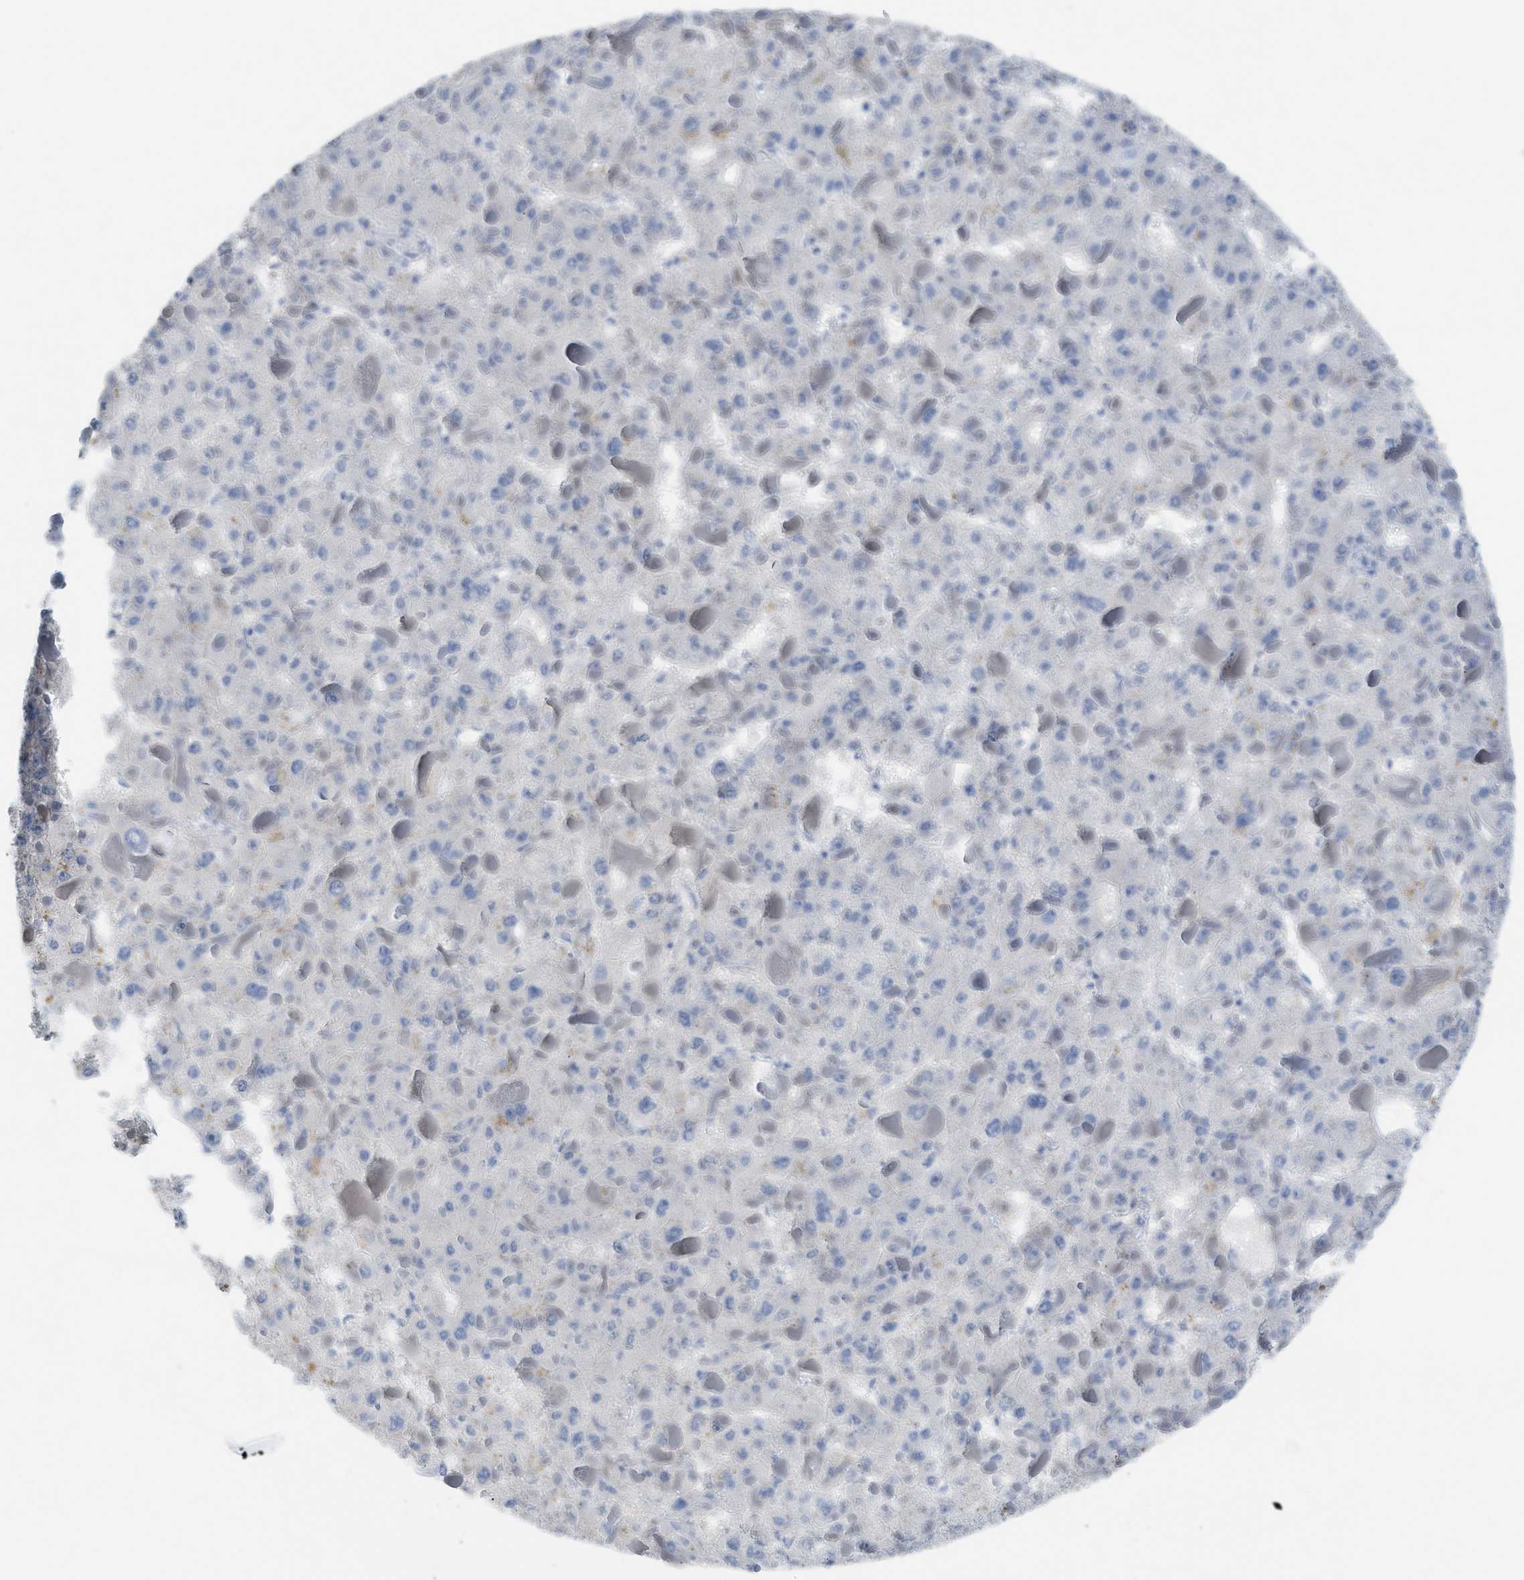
{"staining": {"intensity": "negative", "quantity": "none", "location": "none"}, "tissue": "liver cancer", "cell_type": "Tumor cells", "image_type": "cancer", "snomed": [{"axis": "morphology", "description": "Carcinoma, Hepatocellular, NOS"}, {"axis": "topography", "description": "Liver"}], "caption": "Liver cancer was stained to show a protein in brown. There is no significant positivity in tumor cells. Nuclei are stained in blue.", "gene": "CNNM4", "patient": {"sex": "female", "age": 73}}